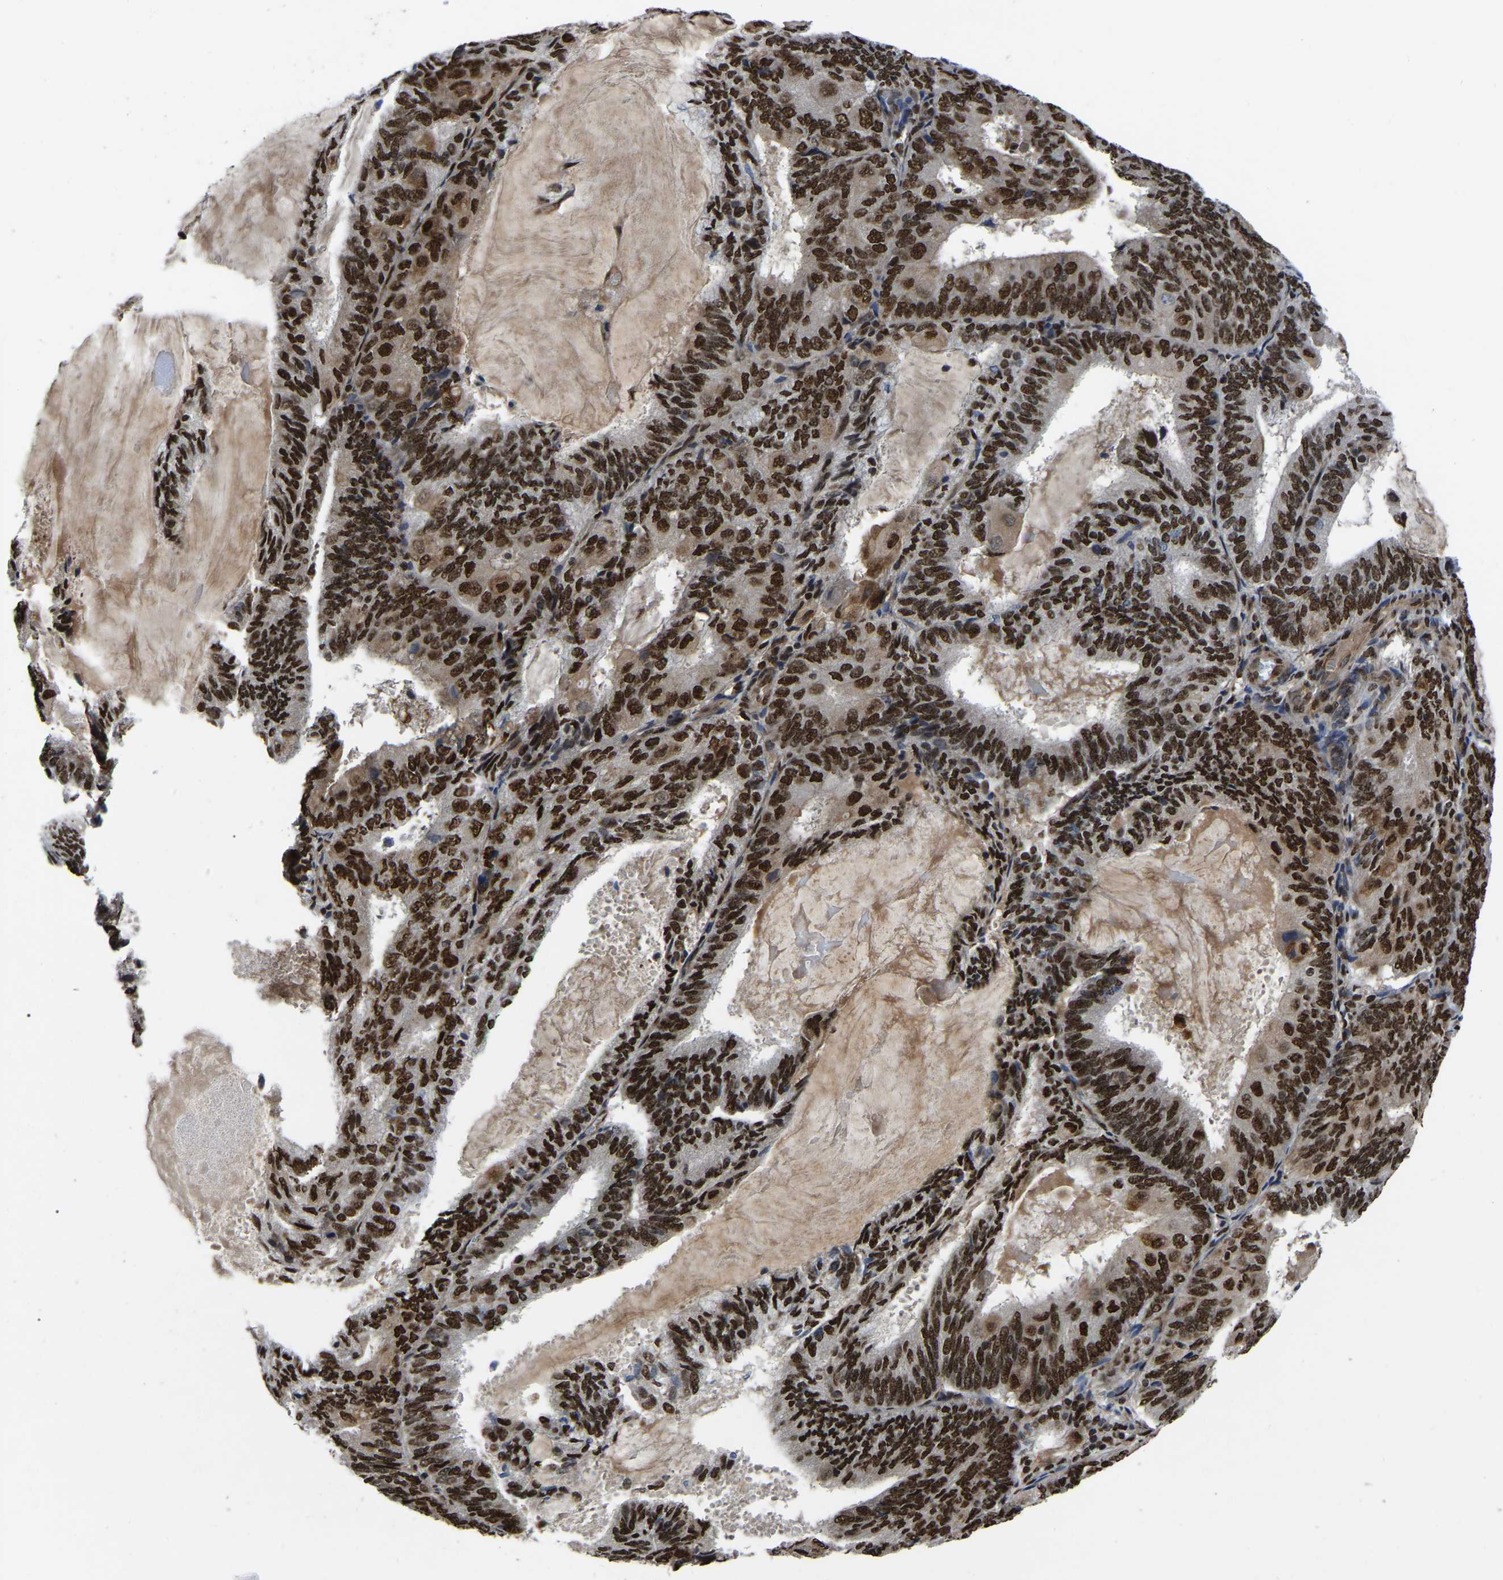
{"staining": {"intensity": "strong", "quantity": ">75%", "location": "nuclear"}, "tissue": "endometrial cancer", "cell_type": "Tumor cells", "image_type": "cancer", "snomed": [{"axis": "morphology", "description": "Adenocarcinoma, NOS"}, {"axis": "topography", "description": "Endometrium"}], "caption": "Endometrial cancer stained with DAB (3,3'-diaminobenzidine) IHC displays high levels of strong nuclear staining in about >75% of tumor cells.", "gene": "TRIM35", "patient": {"sex": "female", "age": 81}}